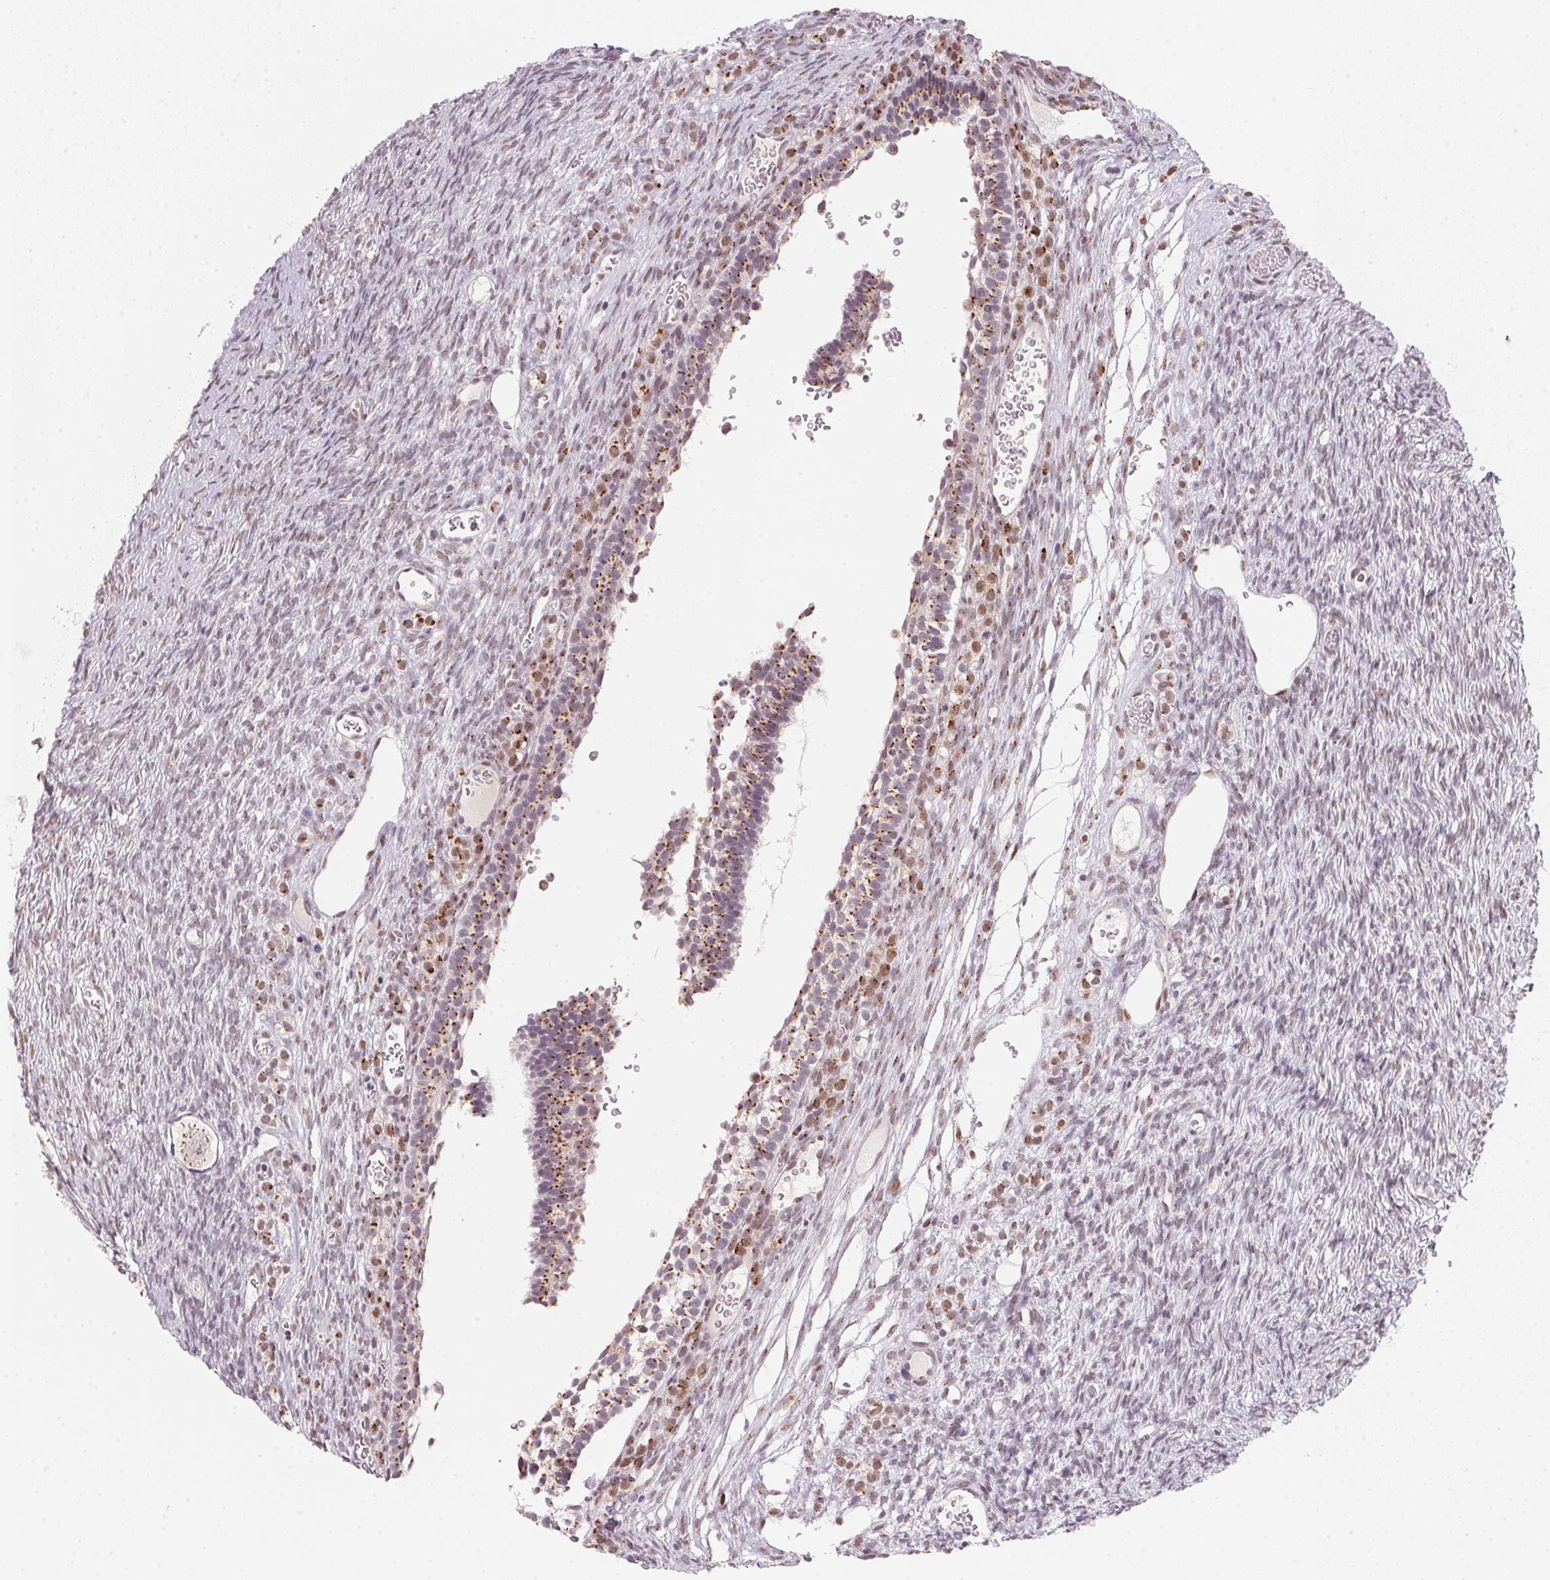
{"staining": {"intensity": "moderate", "quantity": "25%-75%", "location": "cytoplasmic/membranous"}, "tissue": "ovary", "cell_type": "Follicle cells", "image_type": "normal", "snomed": [{"axis": "morphology", "description": "Normal tissue, NOS"}, {"axis": "topography", "description": "Ovary"}], "caption": "Moderate cytoplasmic/membranous expression for a protein is present in about 25%-75% of follicle cells of unremarkable ovary using IHC.", "gene": "RAB22A", "patient": {"sex": "female", "age": 34}}